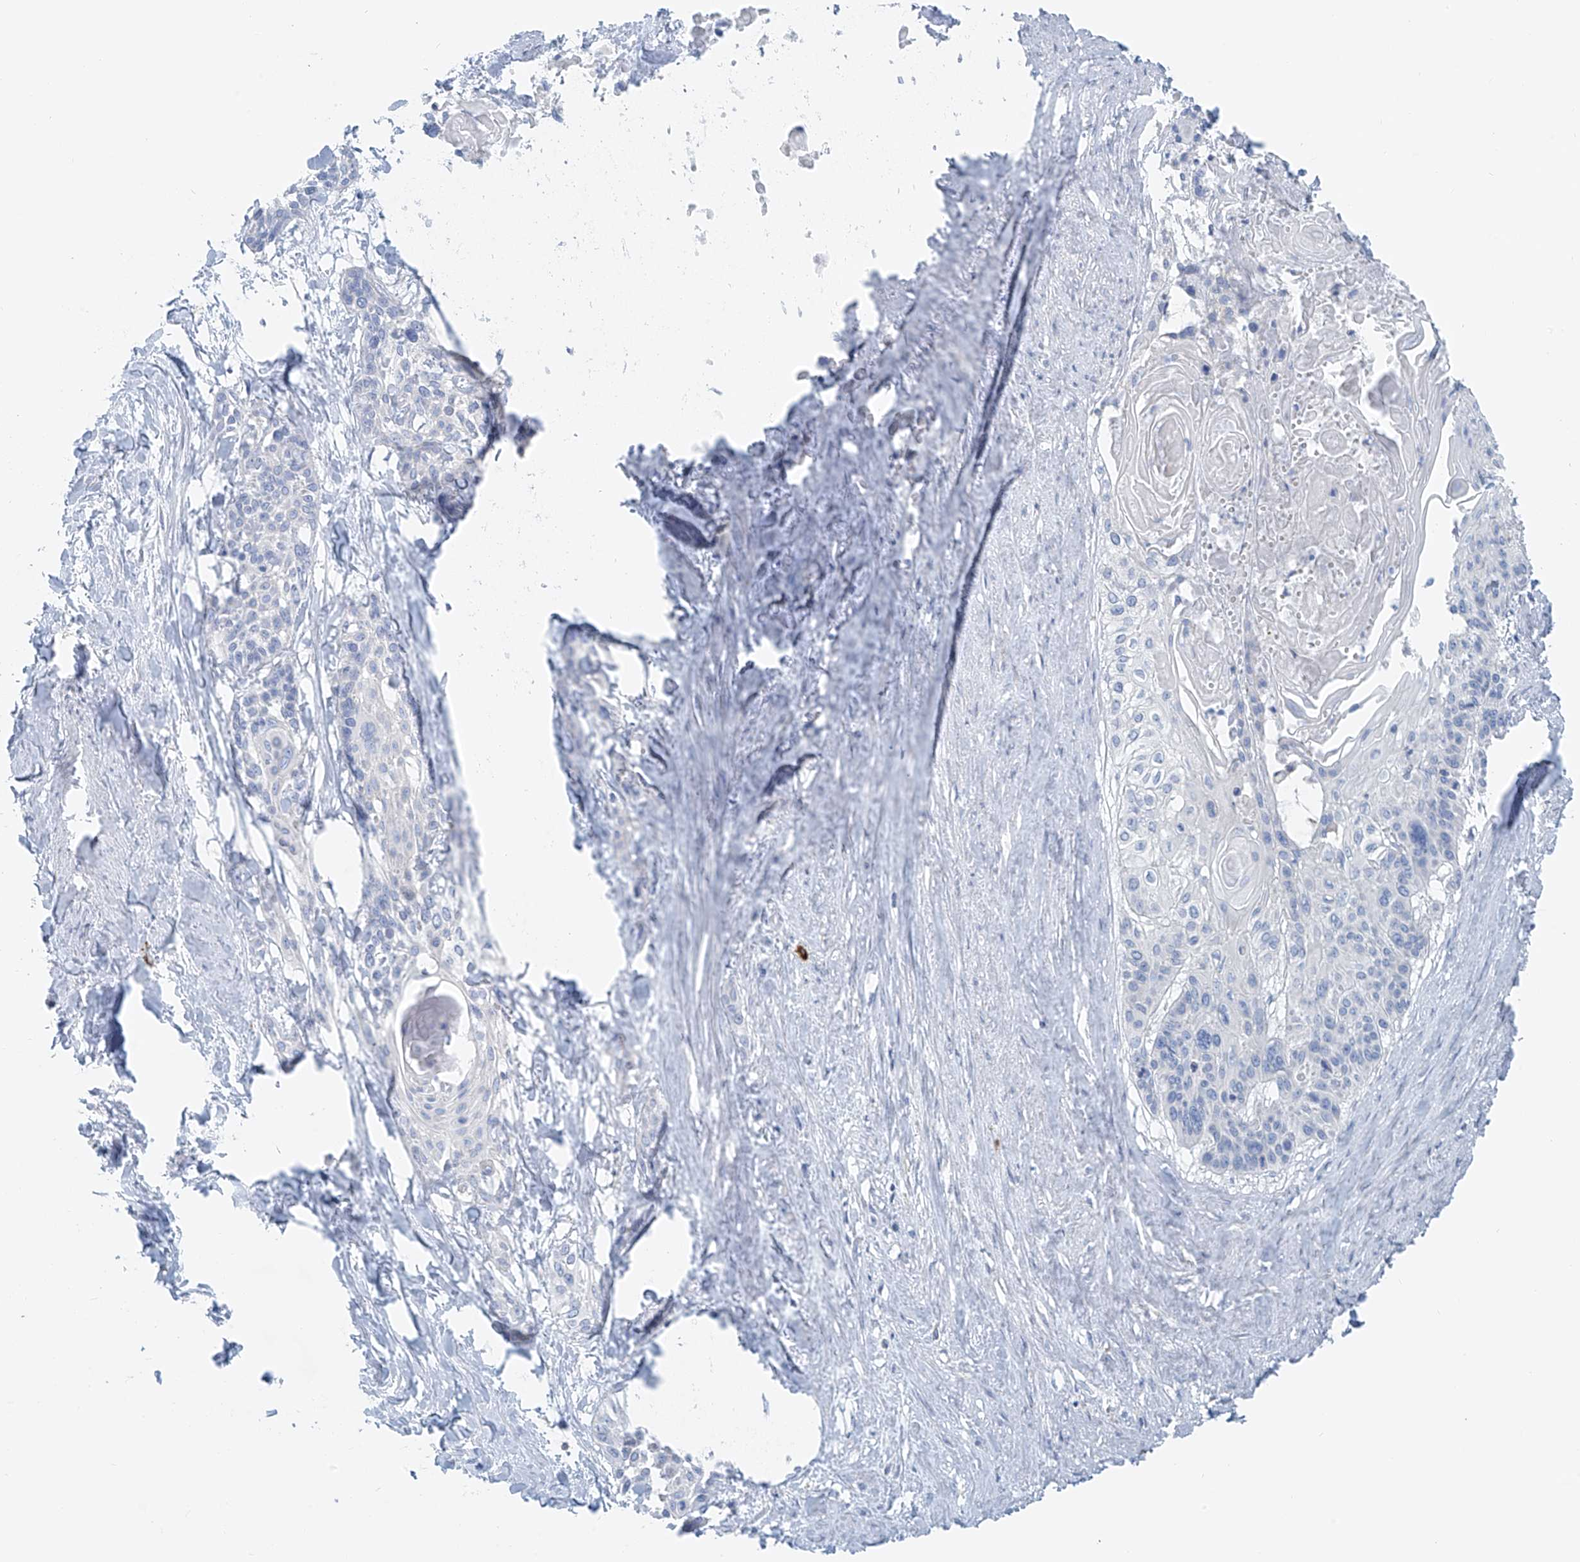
{"staining": {"intensity": "negative", "quantity": "none", "location": "none"}, "tissue": "cervical cancer", "cell_type": "Tumor cells", "image_type": "cancer", "snomed": [{"axis": "morphology", "description": "Squamous cell carcinoma, NOS"}, {"axis": "topography", "description": "Cervix"}], "caption": "This is a image of IHC staining of squamous cell carcinoma (cervical), which shows no positivity in tumor cells. Brightfield microscopy of immunohistochemistry (IHC) stained with DAB (3,3'-diaminobenzidine) (brown) and hematoxylin (blue), captured at high magnification.", "gene": "POMGNT2", "patient": {"sex": "female", "age": 57}}